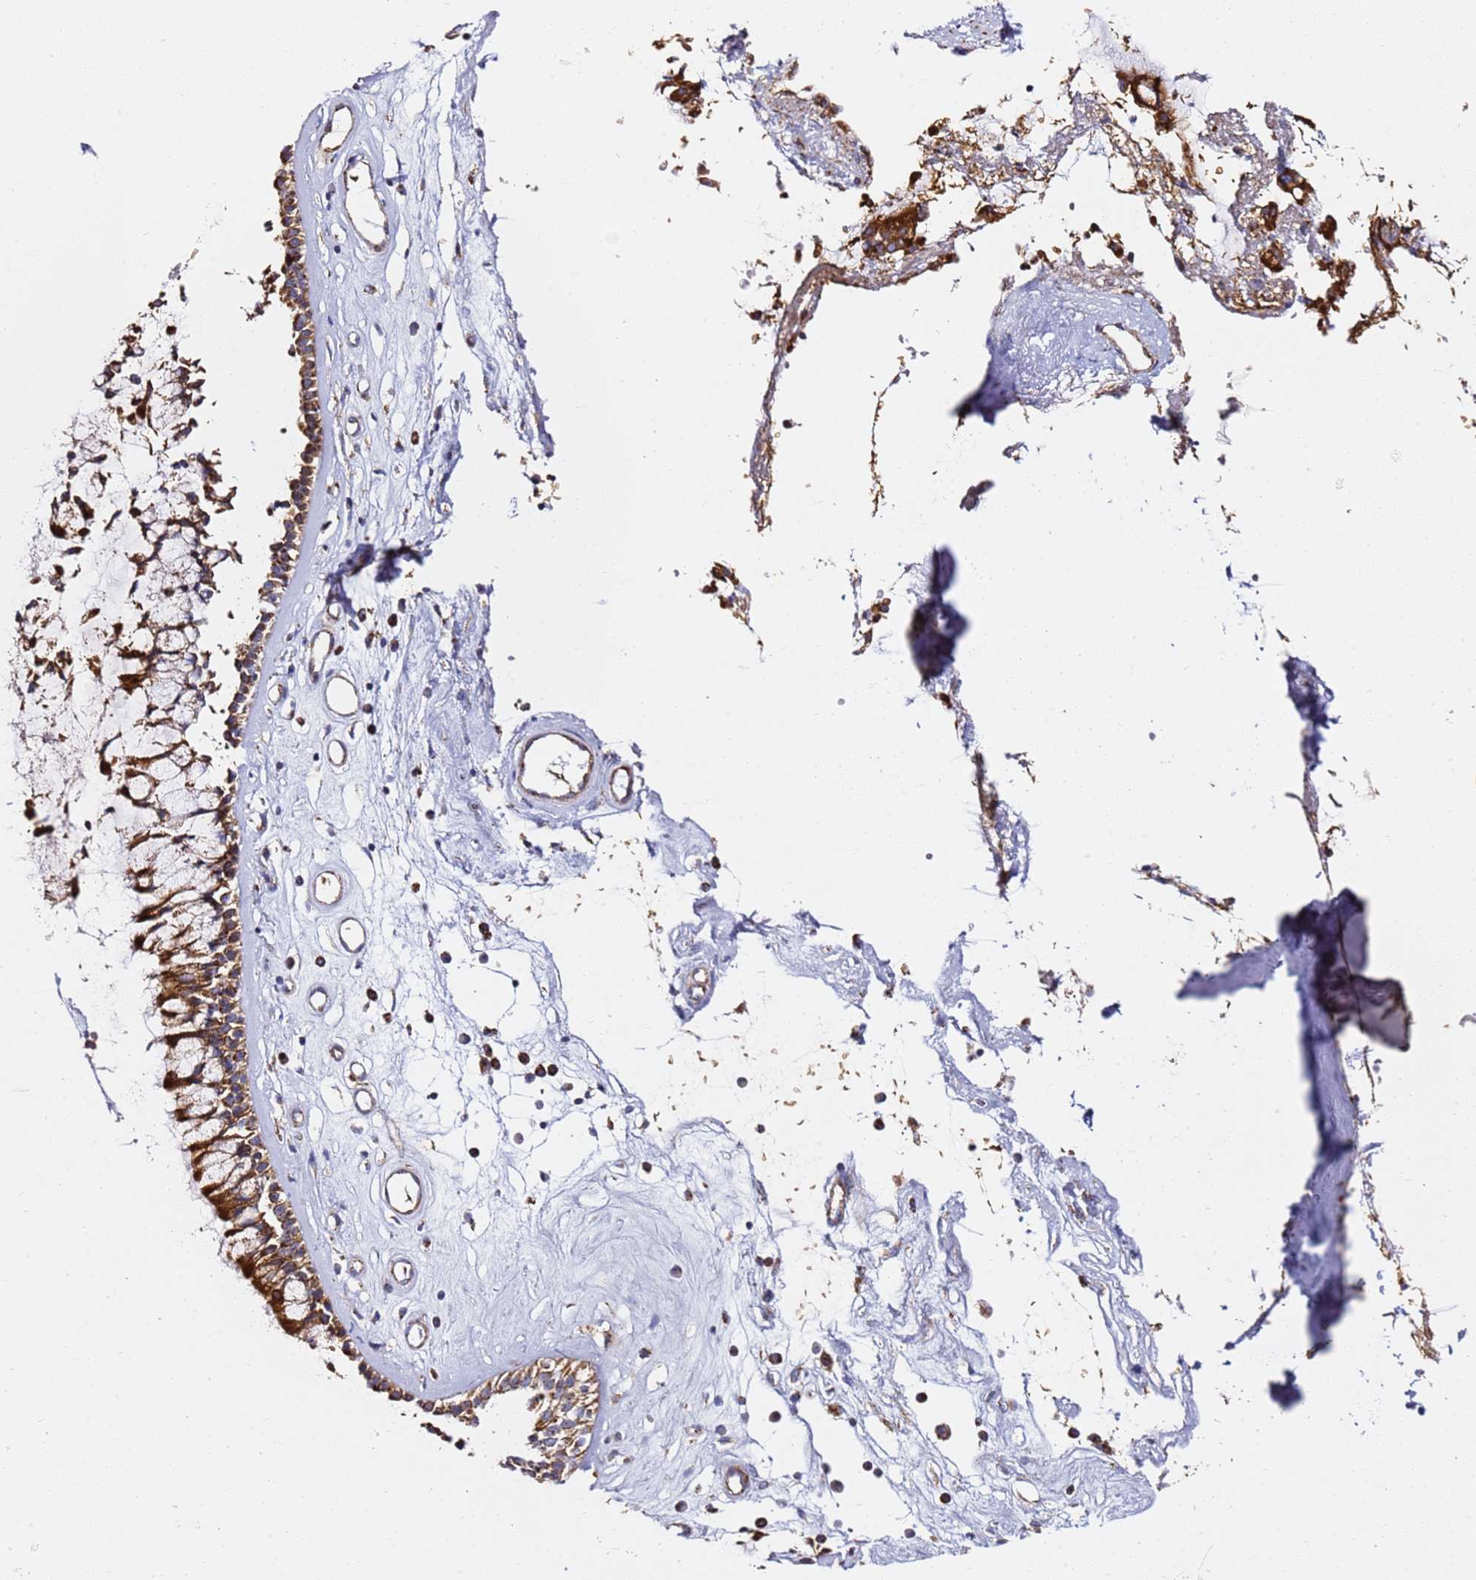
{"staining": {"intensity": "strong", "quantity": ">75%", "location": "cytoplasmic/membranous"}, "tissue": "nasopharynx", "cell_type": "Respiratory epithelial cells", "image_type": "normal", "snomed": [{"axis": "morphology", "description": "Normal tissue, NOS"}, {"axis": "morphology", "description": "Inflammation, NOS"}, {"axis": "topography", "description": "Nasopharynx"}], "caption": "A high-resolution micrograph shows IHC staining of unremarkable nasopharynx, which exhibits strong cytoplasmic/membranous expression in approximately >75% of respiratory epithelial cells.", "gene": "NDUFA3", "patient": {"sex": "male", "age": 29}}